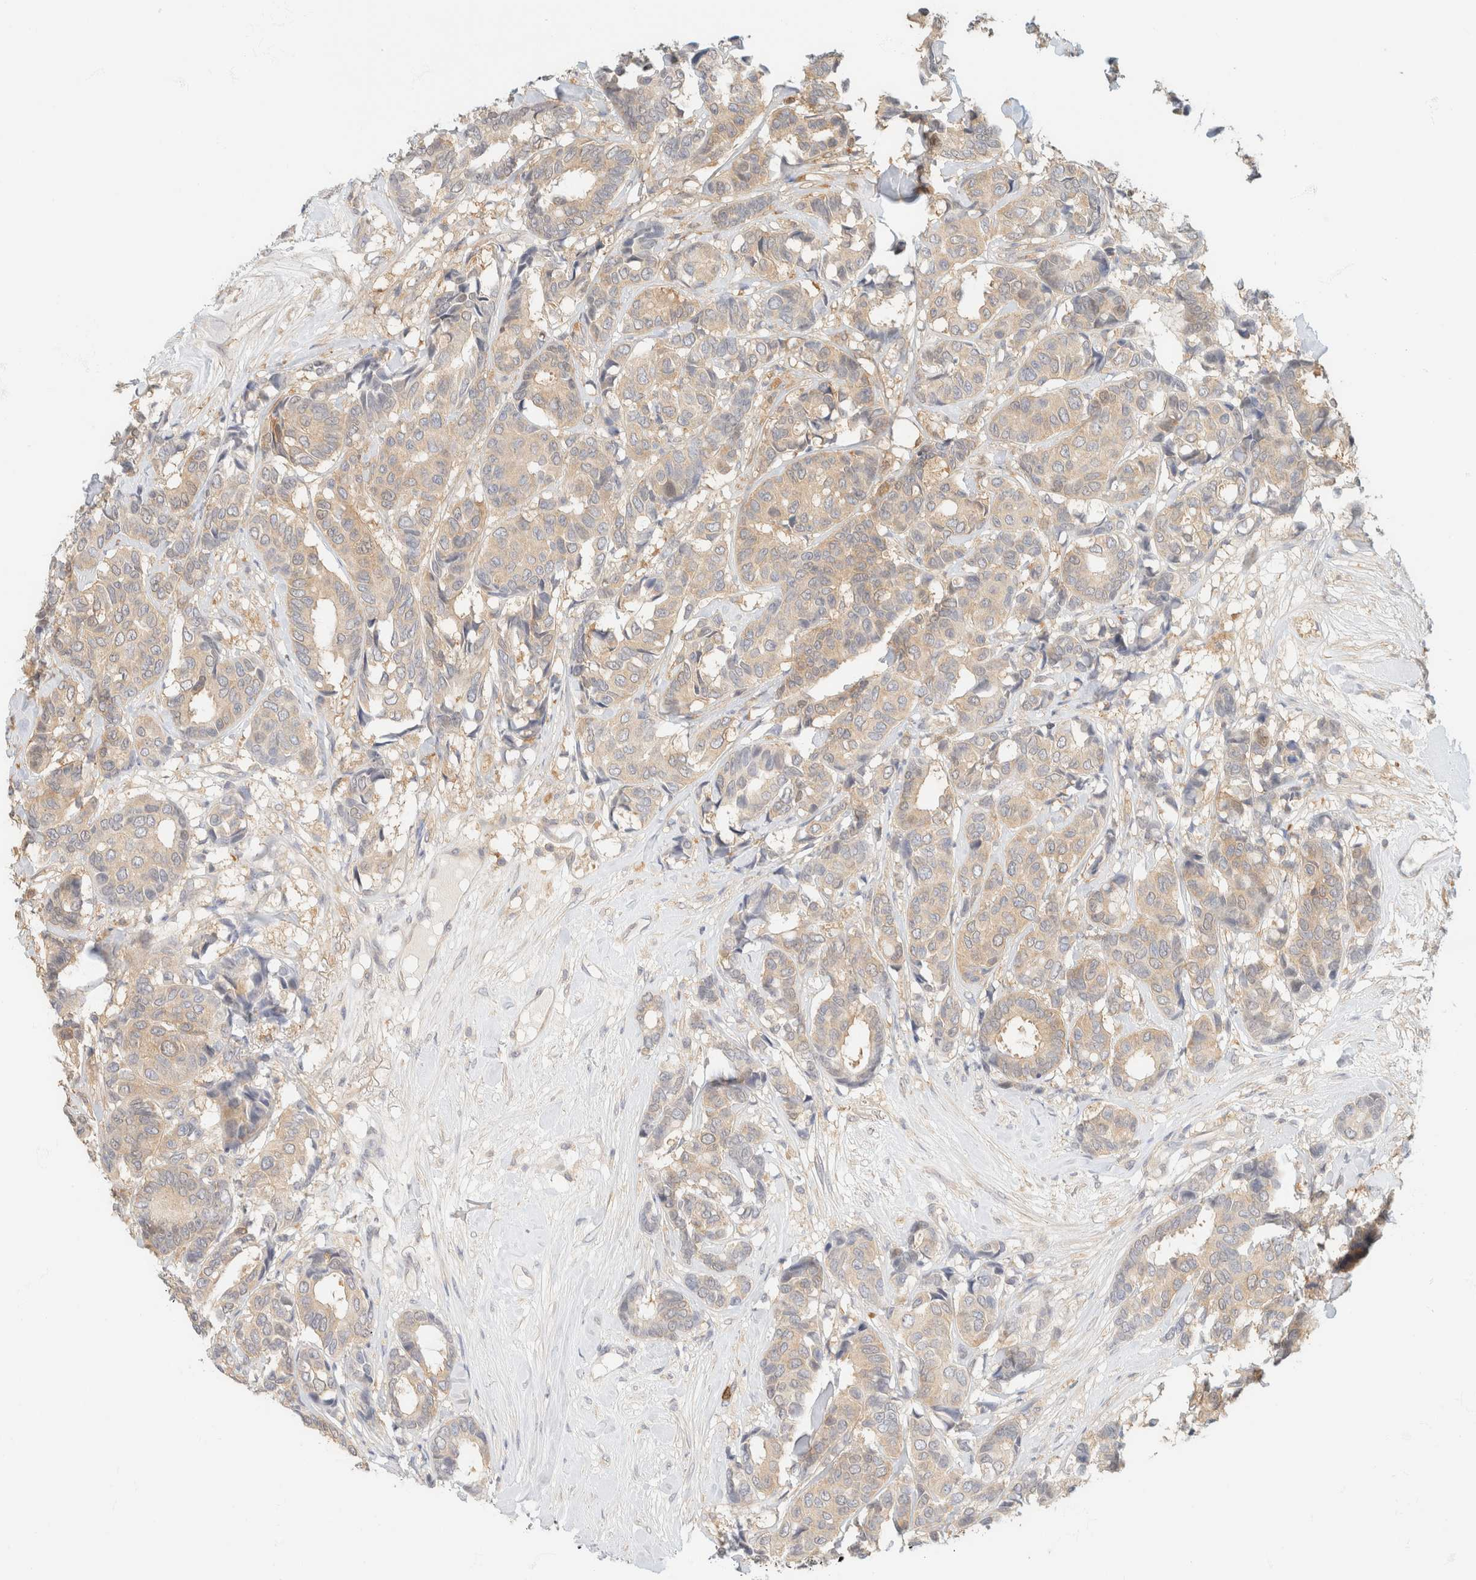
{"staining": {"intensity": "weak", "quantity": ">75%", "location": "cytoplasmic/membranous"}, "tissue": "breast cancer", "cell_type": "Tumor cells", "image_type": "cancer", "snomed": [{"axis": "morphology", "description": "Duct carcinoma"}, {"axis": "topography", "description": "Breast"}], "caption": "Breast cancer (intraductal carcinoma) tissue demonstrates weak cytoplasmic/membranous staining in about >75% of tumor cells", "gene": "GPI", "patient": {"sex": "female", "age": 87}}